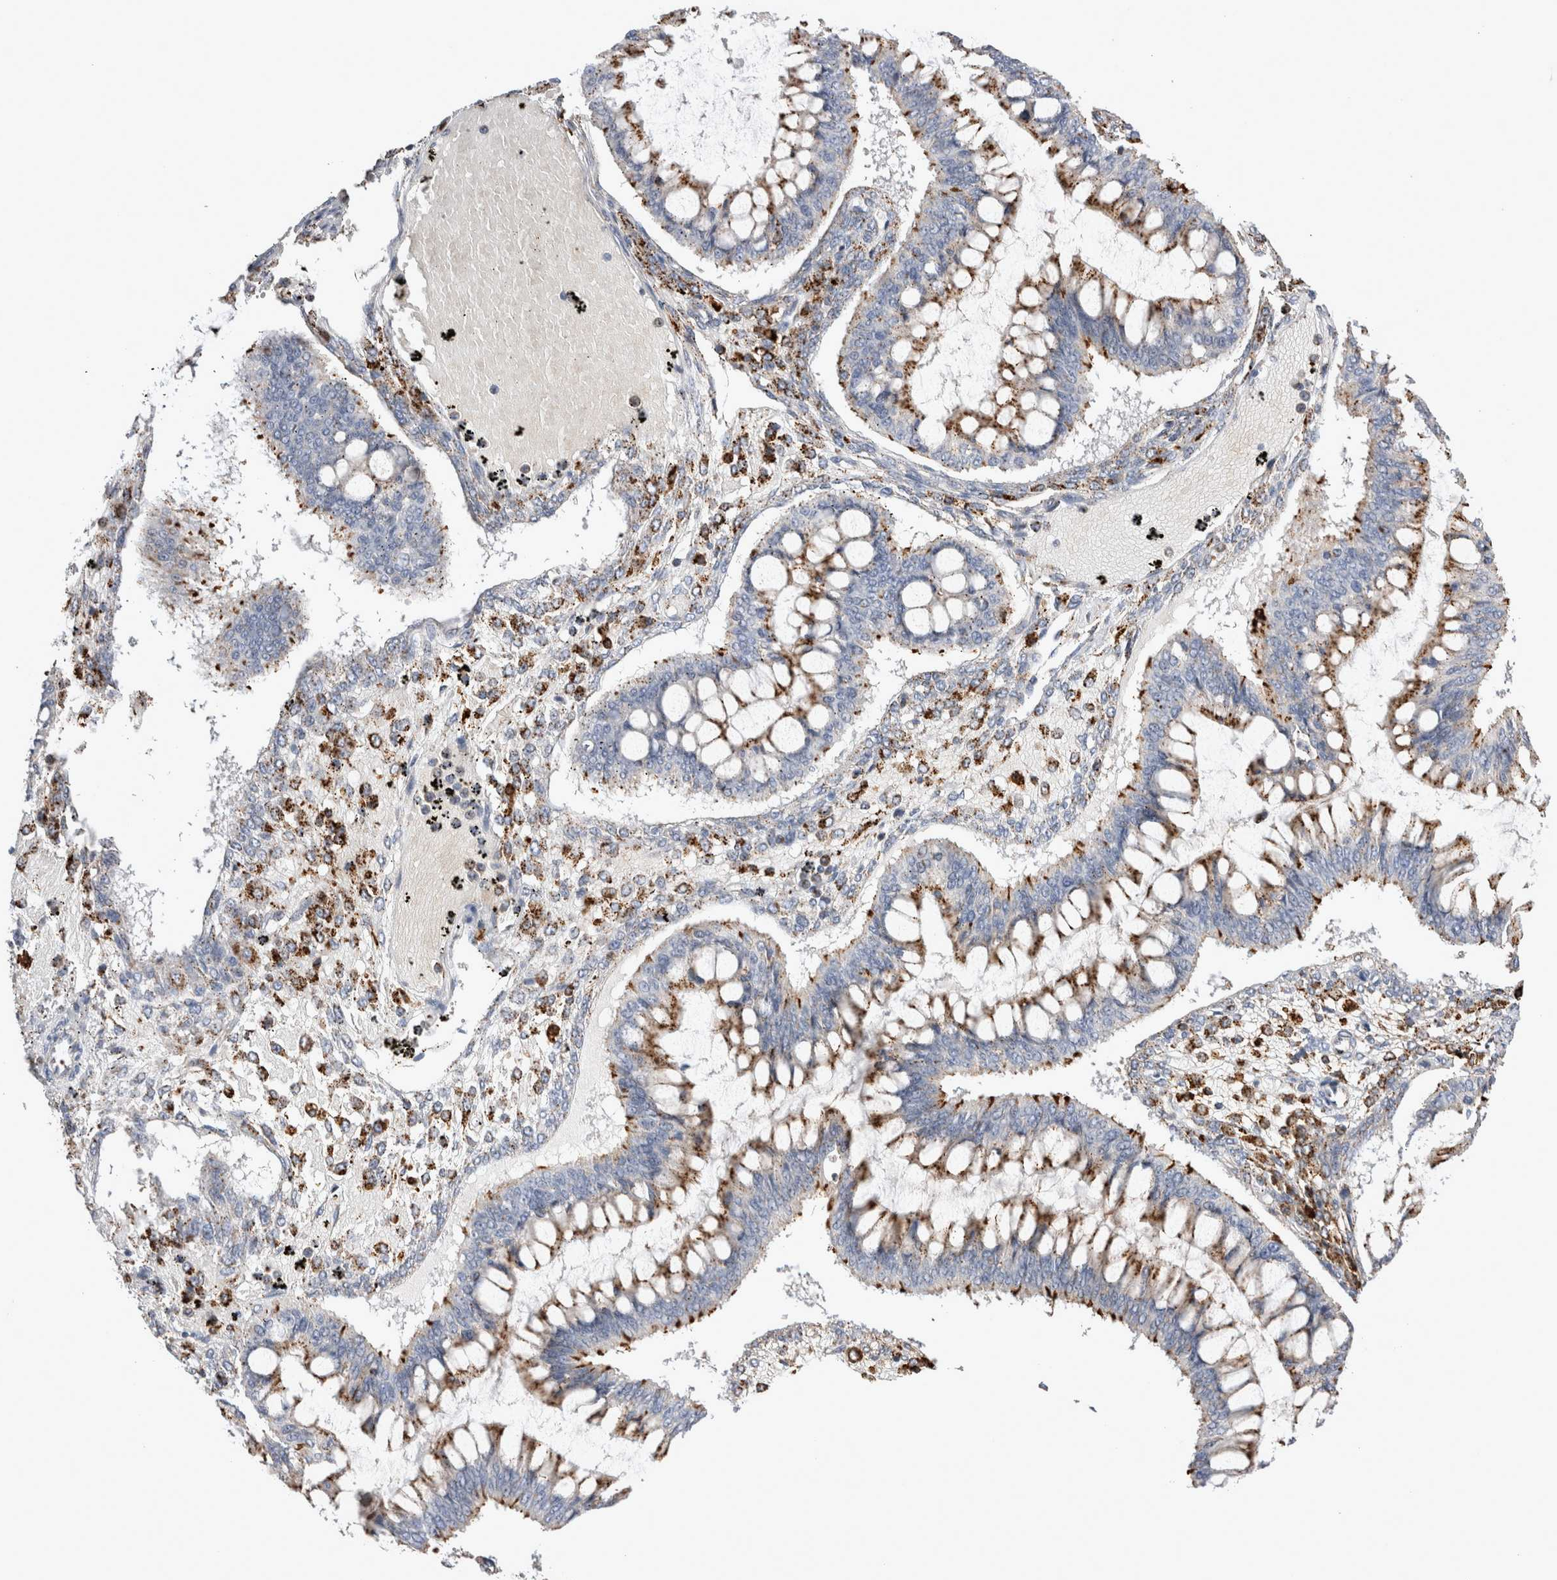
{"staining": {"intensity": "moderate", "quantity": ">75%", "location": "cytoplasmic/membranous"}, "tissue": "ovarian cancer", "cell_type": "Tumor cells", "image_type": "cancer", "snomed": [{"axis": "morphology", "description": "Cystadenocarcinoma, mucinous, NOS"}, {"axis": "topography", "description": "Ovary"}], "caption": "A brown stain labels moderate cytoplasmic/membranous staining of a protein in ovarian mucinous cystadenocarcinoma tumor cells.", "gene": "CTSA", "patient": {"sex": "female", "age": 73}}